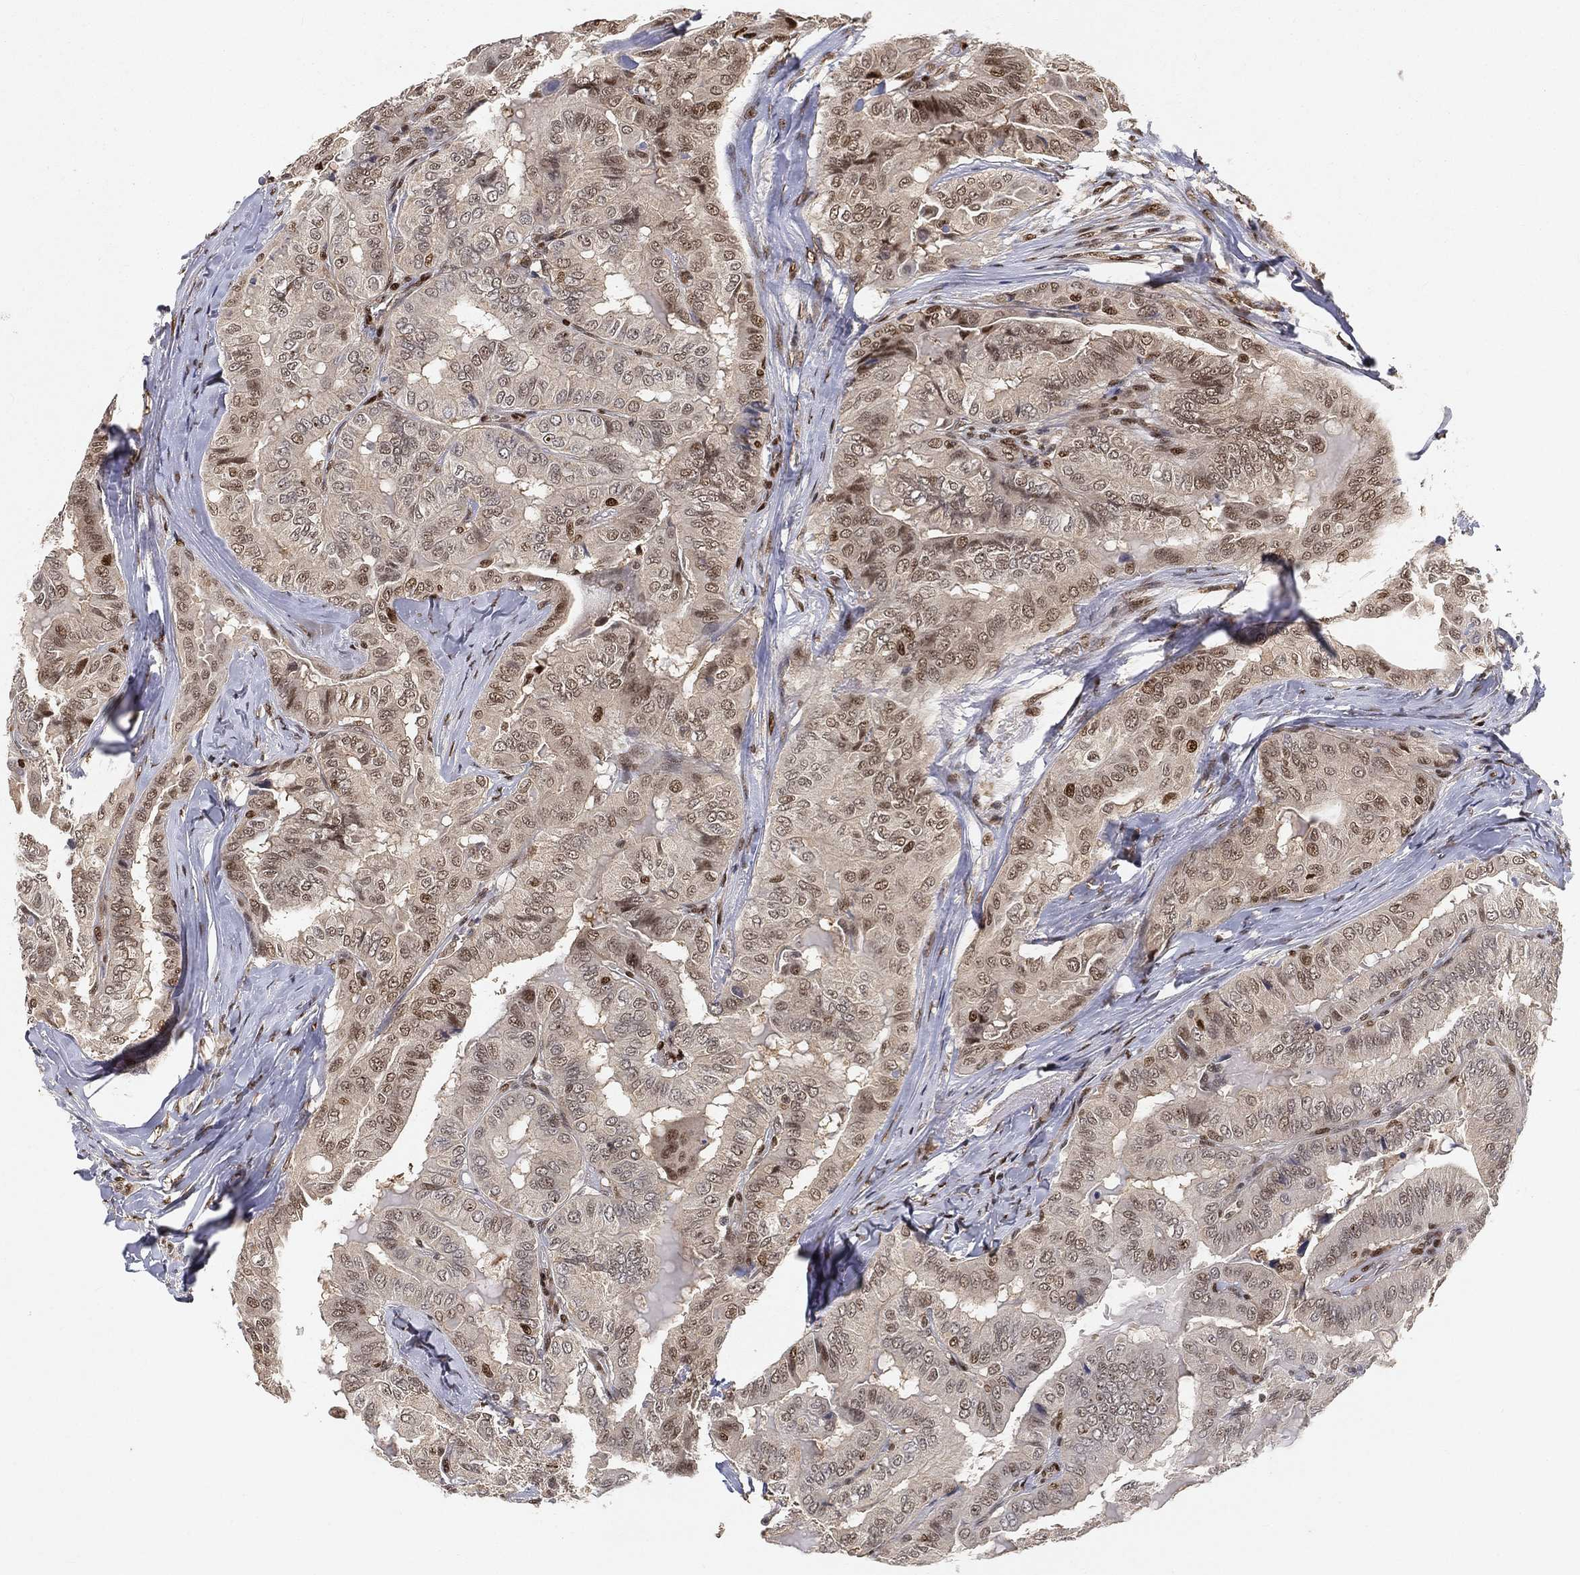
{"staining": {"intensity": "moderate", "quantity": "<25%", "location": "nuclear"}, "tissue": "thyroid cancer", "cell_type": "Tumor cells", "image_type": "cancer", "snomed": [{"axis": "morphology", "description": "Papillary adenocarcinoma, NOS"}, {"axis": "topography", "description": "Thyroid gland"}], "caption": "Brown immunohistochemical staining in human thyroid papillary adenocarcinoma exhibits moderate nuclear staining in about <25% of tumor cells.", "gene": "CRTC3", "patient": {"sex": "female", "age": 68}}